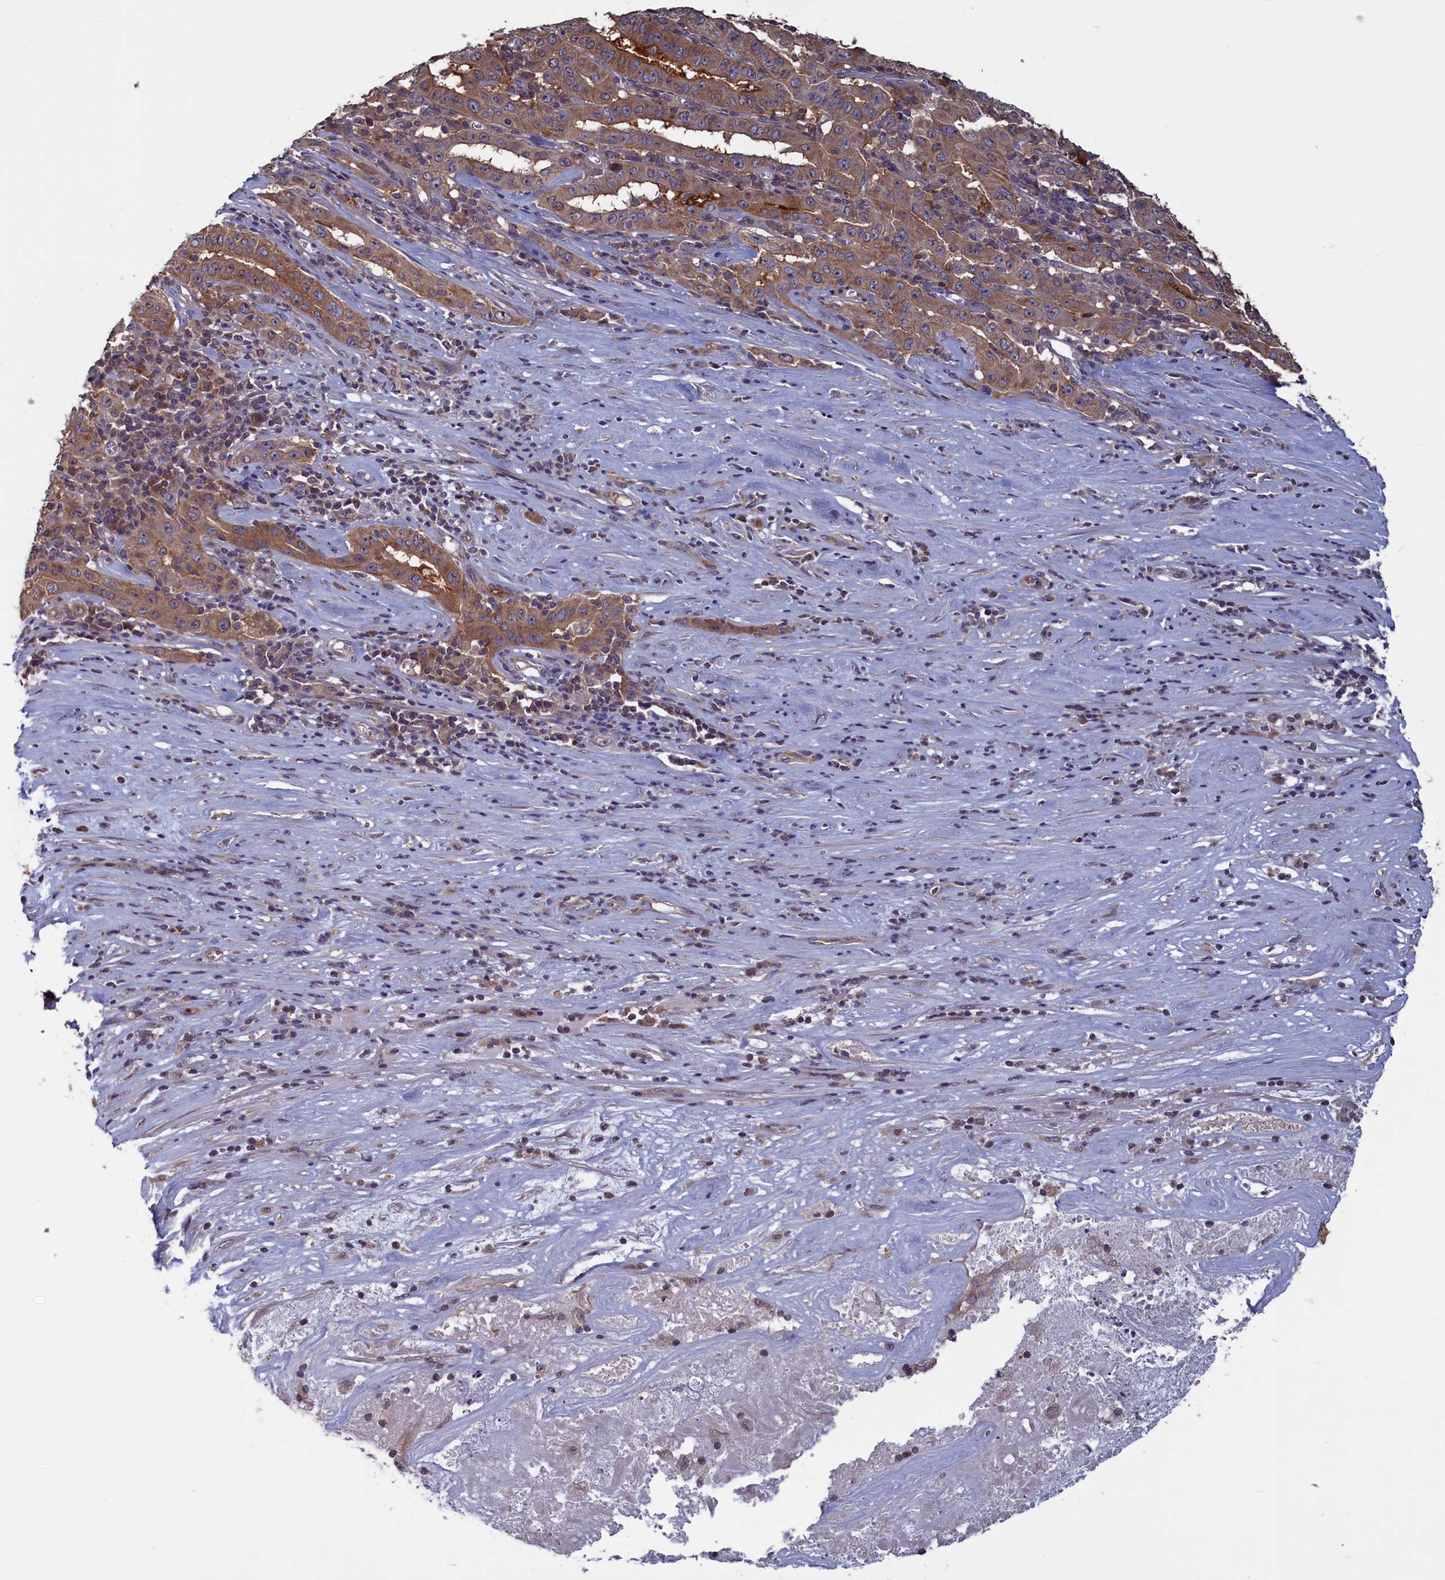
{"staining": {"intensity": "moderate", "quantity": ">75%", "location": "cytoplasmic/membranous"}, "tissue": "pancreatic cancer", "cell_type": "Tumor cells", "image_type": "cancer", "snomed": [{"axis": "morphology", "description": "Adenocarcinoma, NOS"}, {"axis": "topography", "description": "Pancreas"}], "caption": "Brown immunohistochemical staining in human pancreatic cancer (adenocarcinoma) exhibits moderate cytoplasmic/membranous expression in about >75% of tumor cells.", "gene": "CACTIN", "patient": {"sex": "male", "age": 63}}